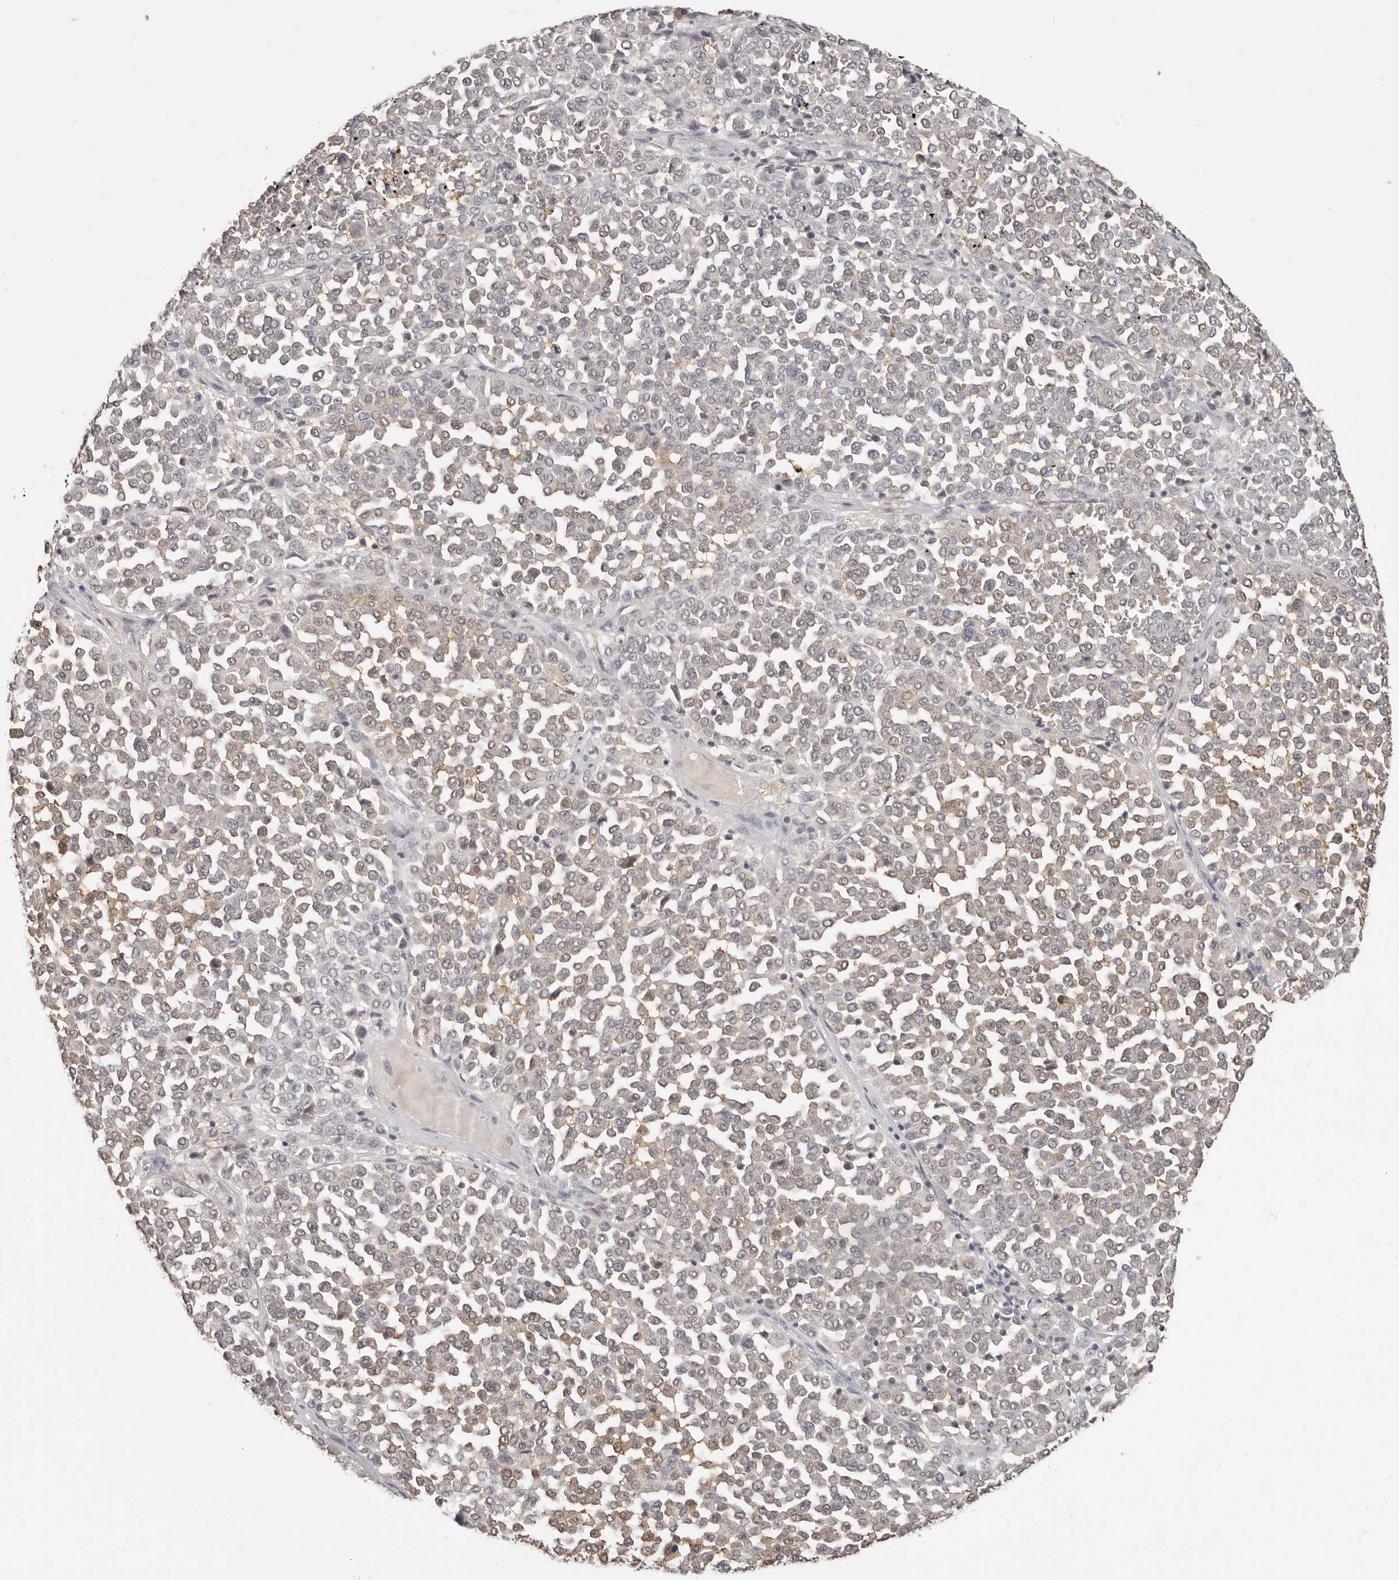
{"staining": {"intensity": "weak", "quantity": "<25%", "location": "cytoplasmic/membranous,nuclear"}, "tissue": "melanoma", "cell_type": "Tumor cells", "image_type": "cancer", "snomed": [{"axis": "morphology", "description": "Malignant melanoma, Metastatic site"}, {"axis": "topography", "description": "Pancreas"}], "caption": "A histopathology image of human melanoma is negative for staining in tumor cells. (DAB (3,3'-diaminobenzidine) immunohistochemistry (IHC) visualized using brightfield microscopy, high magnification).", "gene": "TSPAN13", "patient": {"sex": "female", "age": 30}}